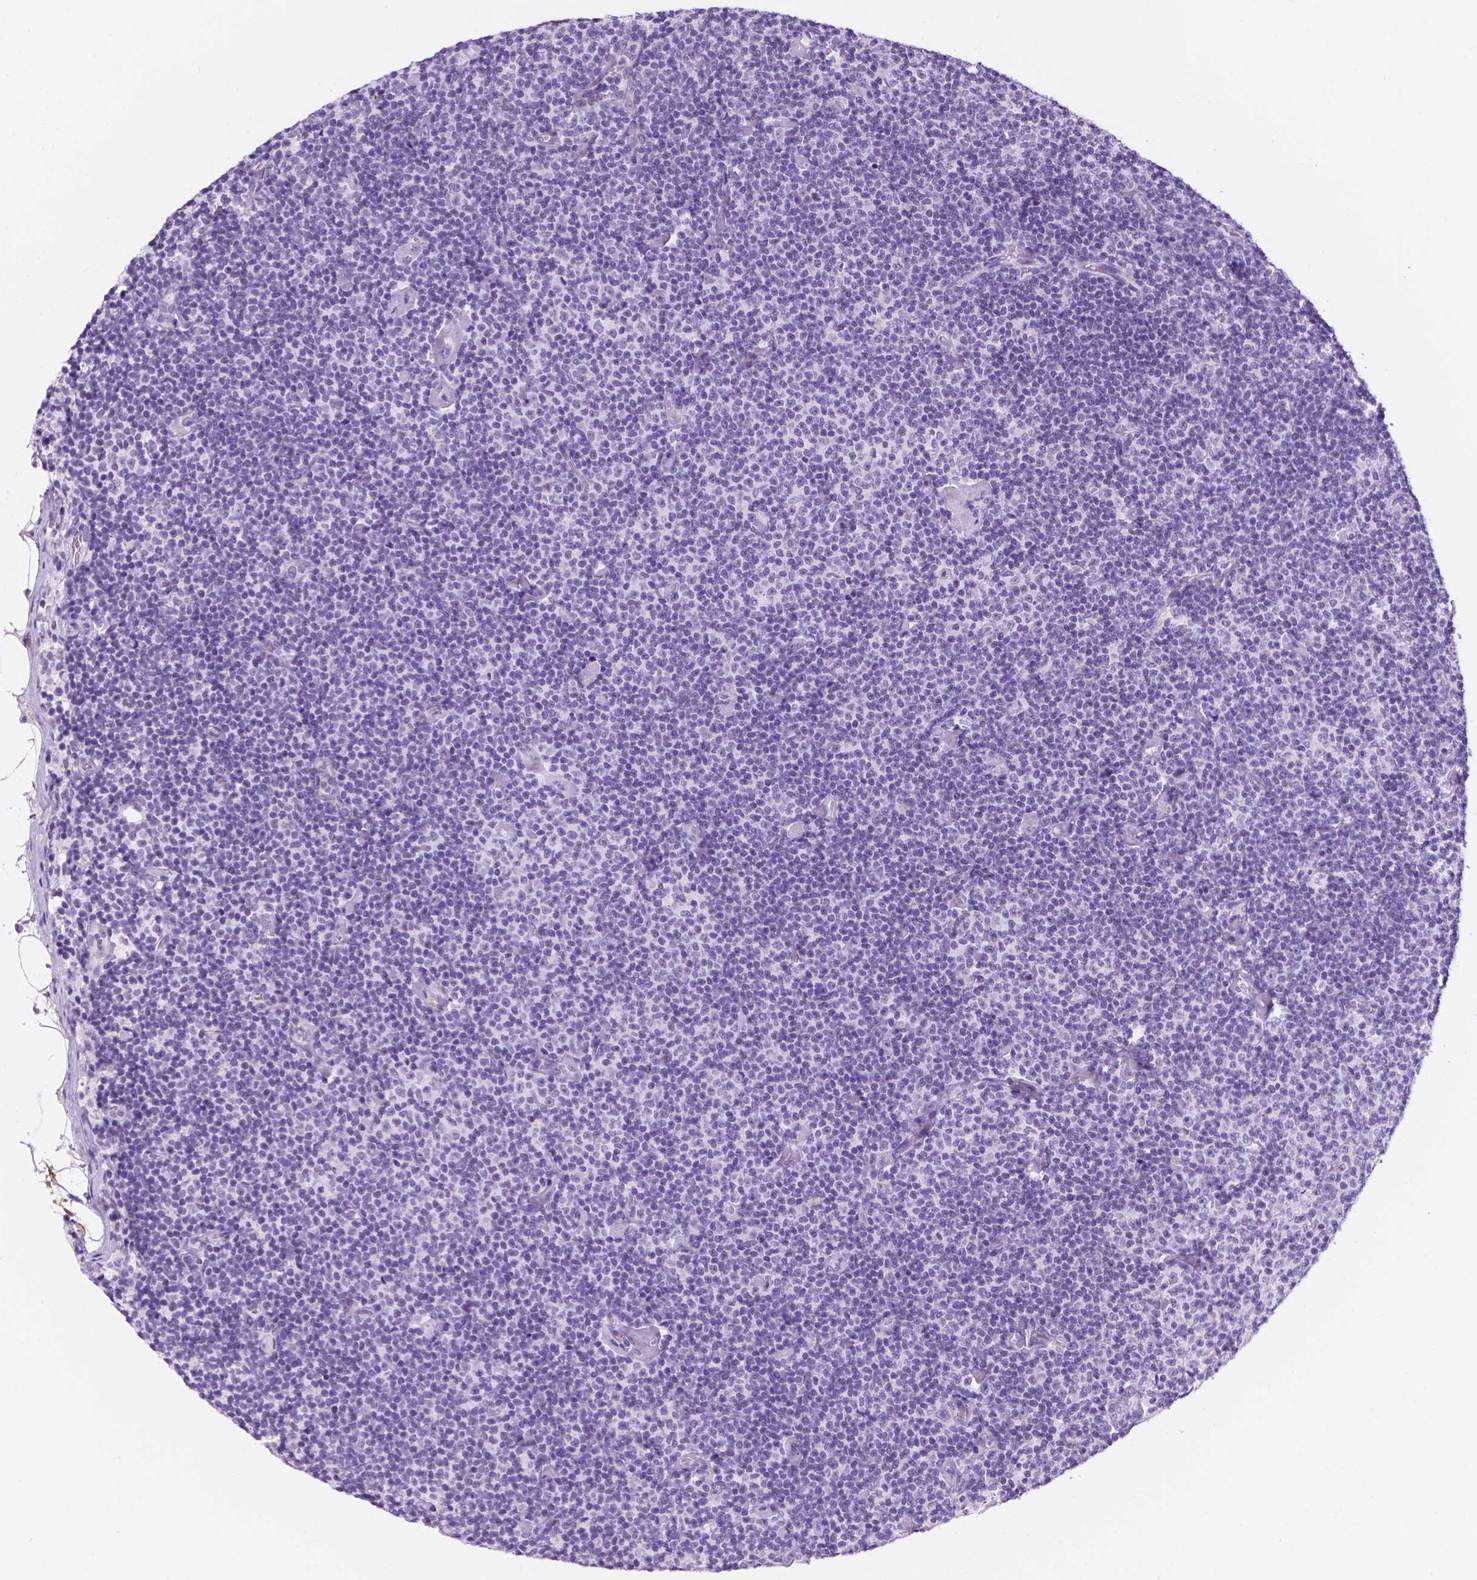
{"staining": {"intensity": "negative", "quantity": "none", "location": "none"}, "tissue": "lymphoma", "cell_type": "Tumor cells", "image_type": "cancer", "snomed": [{"axis": "morphology", "description": "Malignant lymphoma, non-Hodgkin's type, Low grade"}, {"axis": "topography", "description": "Lymph node"}], "caption": "Protein analysis of lymphoma displays no significant expression in tumor cells.", "gene": "PPL", "patient": {"sex": "male", "age": 81}}